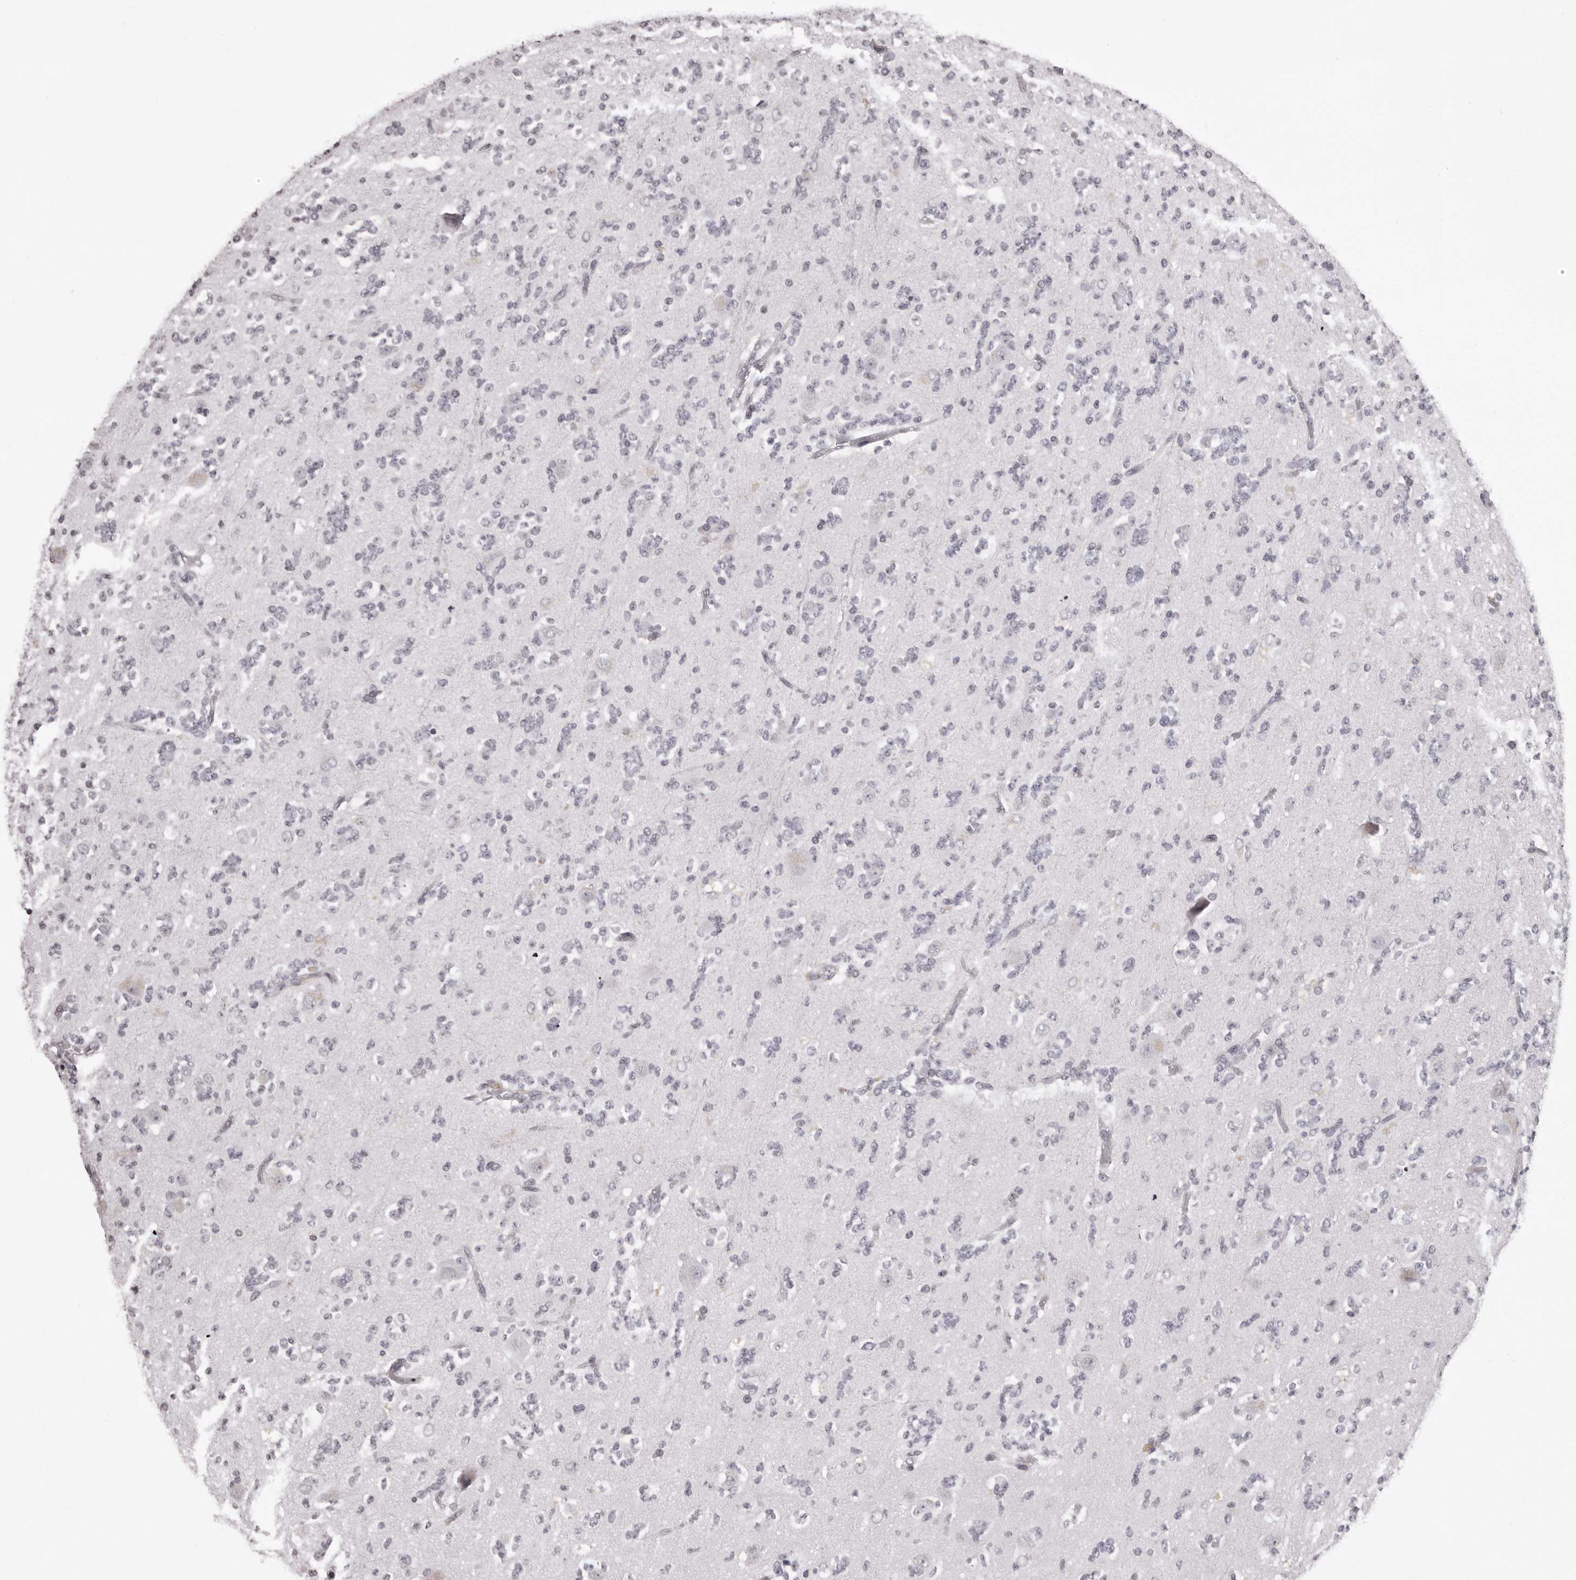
{"staining": {"intensity": "negative", "quantity": "none", "location": "none"}, "tissue": "glioma", "cell_type": "Tumor cells", "image_type": "cancer", "snomed": [{"axis": "morphology", "description": "Glioma, malignant, High grade"}, {"axis": "topography", "description": "Brain"}], "caption": "High power microscopy photomicrograph of an immunohistochemistry photomicrograph of glioma, revealing no significant positivity in tumor cells.", "gene": "C8orf74", "patient": {"sex": "female", "age": 62}}